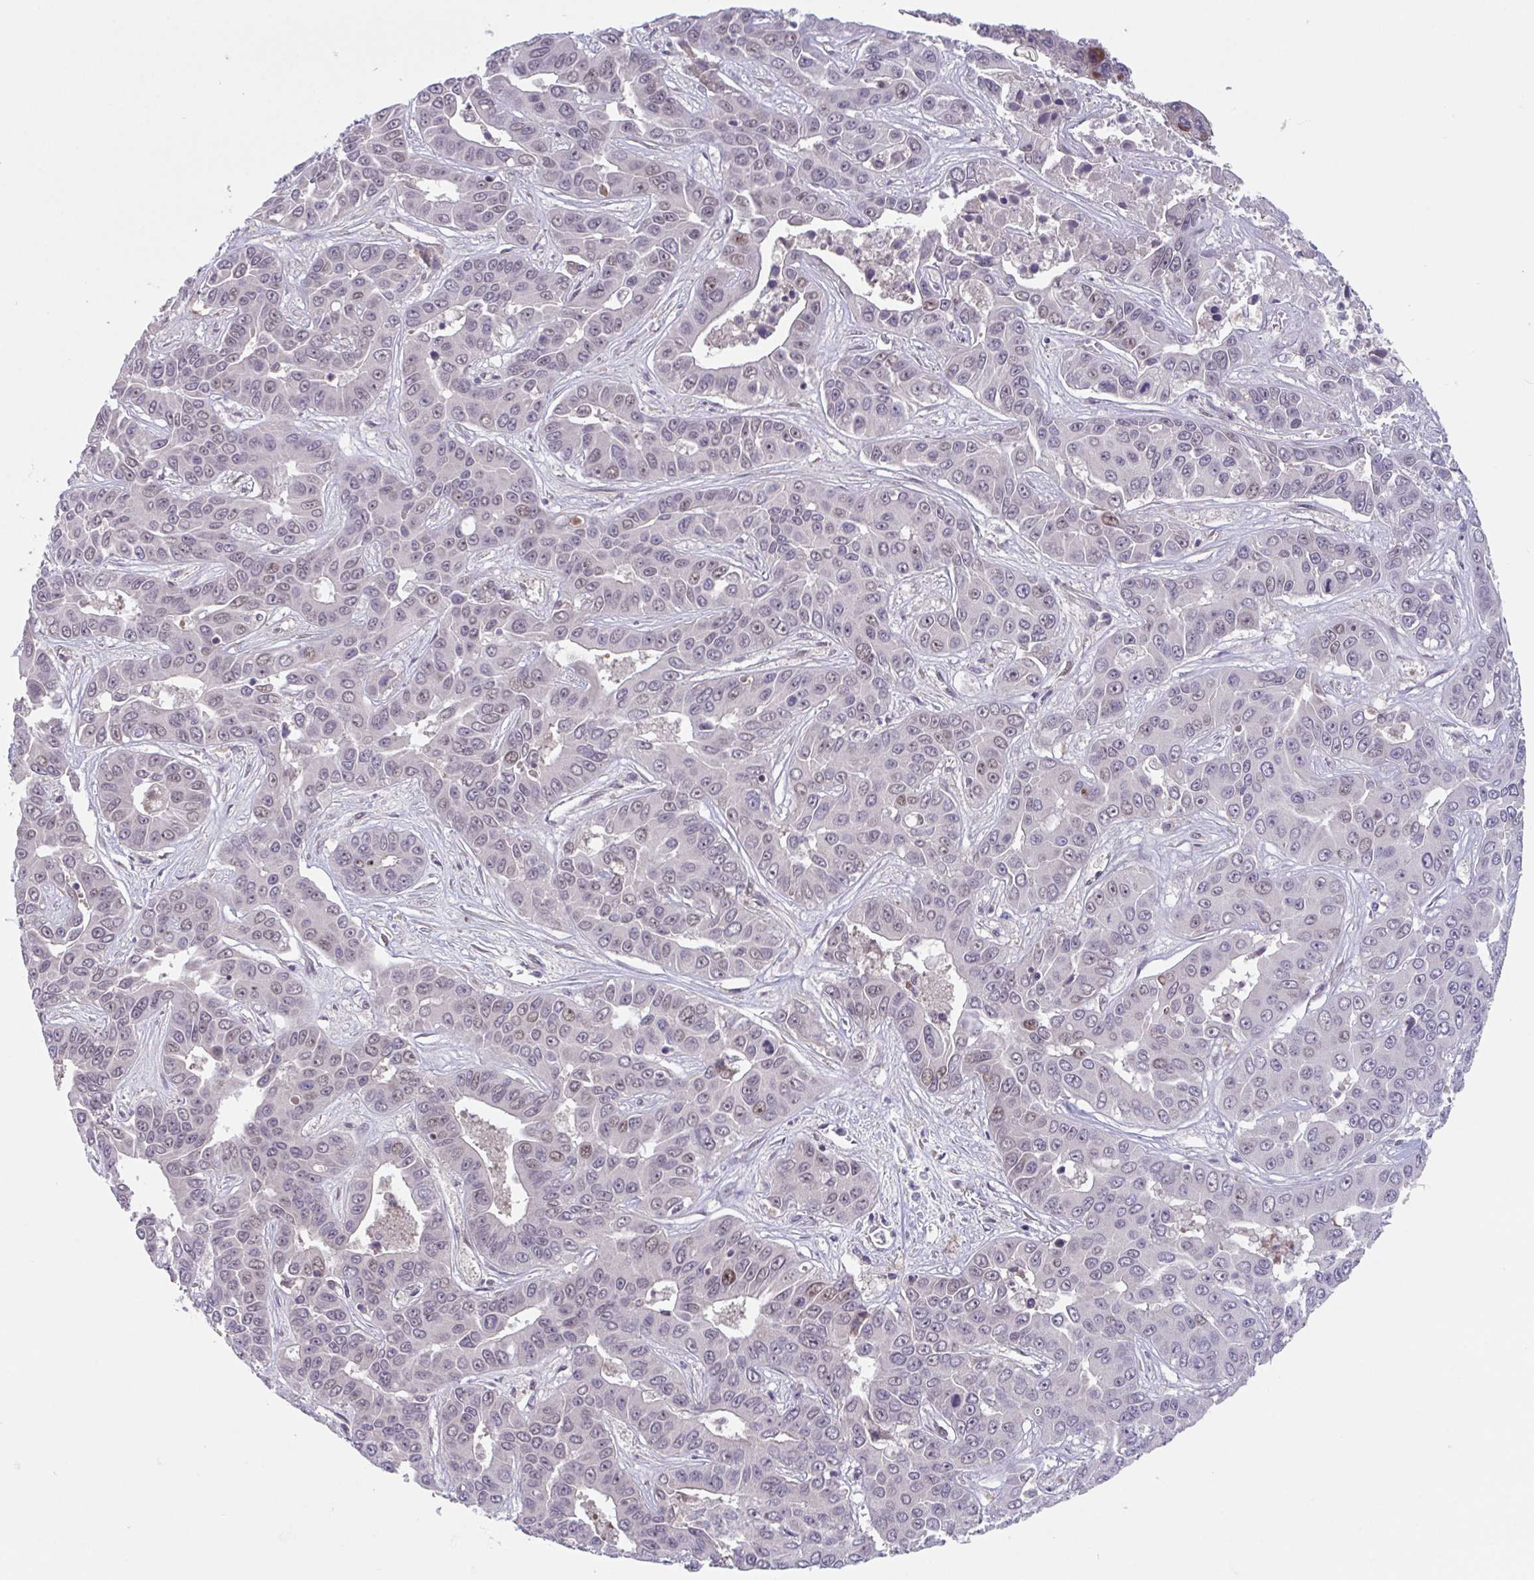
{"staining": {"intensity": "weak", "quantity": "25%-75%", "location": "nuclear"}, "tissue": "liver cancer", "cell_type": "Tumor cells", "image_type": "cancer", "snomed": [{"axis": "morphology", "description": "Cholangiocarcinoma"}, {"axis": "topography", "description": "Liver"}], "caption": "Immunohistochemistry (IHC) photomicrograph of human cholangiocarcinoma (liver) stained for a protein (brown), which displays low levels of weak nuclear expression in about 25%-75% of tumor cells.", "gene": "RIOK1", "patient": {"sex": "female", "age": 52}}